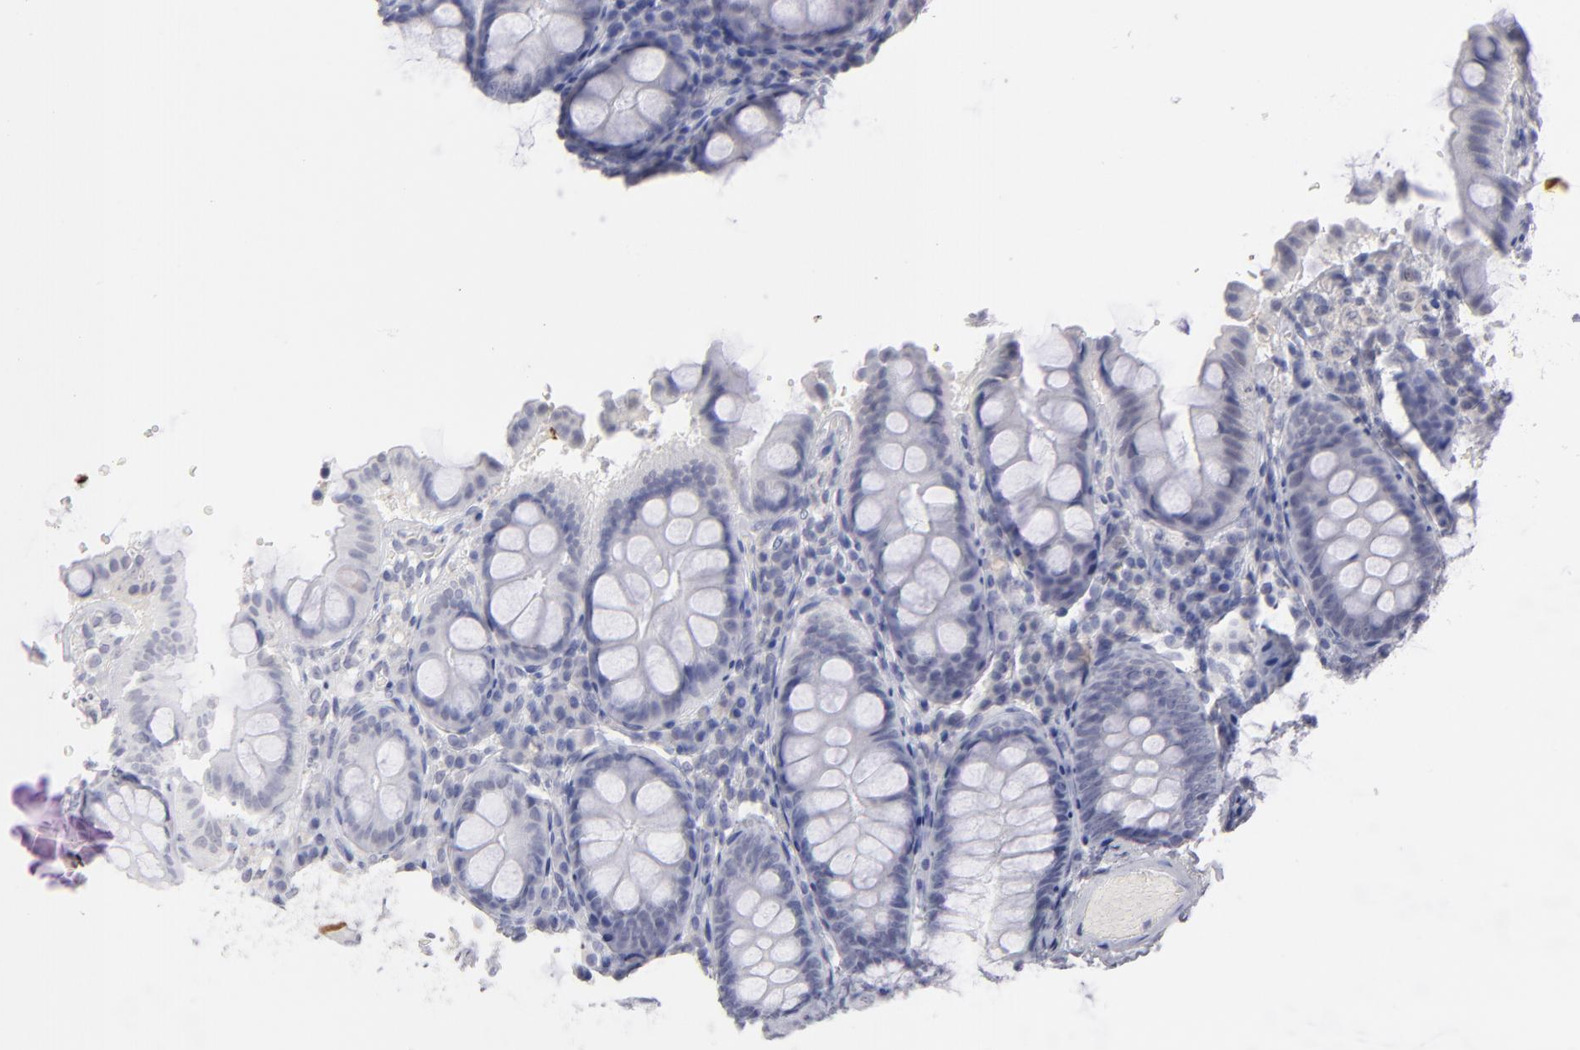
{"staining": {"intensity": "negative", "quantity": "none", "location": "none"}, "tissue": "colon", "cell_type": "Endothelial cells", "image_type": "normal", "snomed": [{"axis": "morphology", "description": "Normal tissue, NOS"}, {"axis": "topography", "description": "Colon"}], "caption": "Endothelial cells are negative for protein expression in unremarkable human colon. The staining was performed using DAB (3,3'-diaminobenzidine) to visualize the protein expression in brown, while the nuclei were stained in blue with hematoxylin (Magnification: 20x).", "gene": "TEX11", "patient": {"sex": "female", "age": 61}}